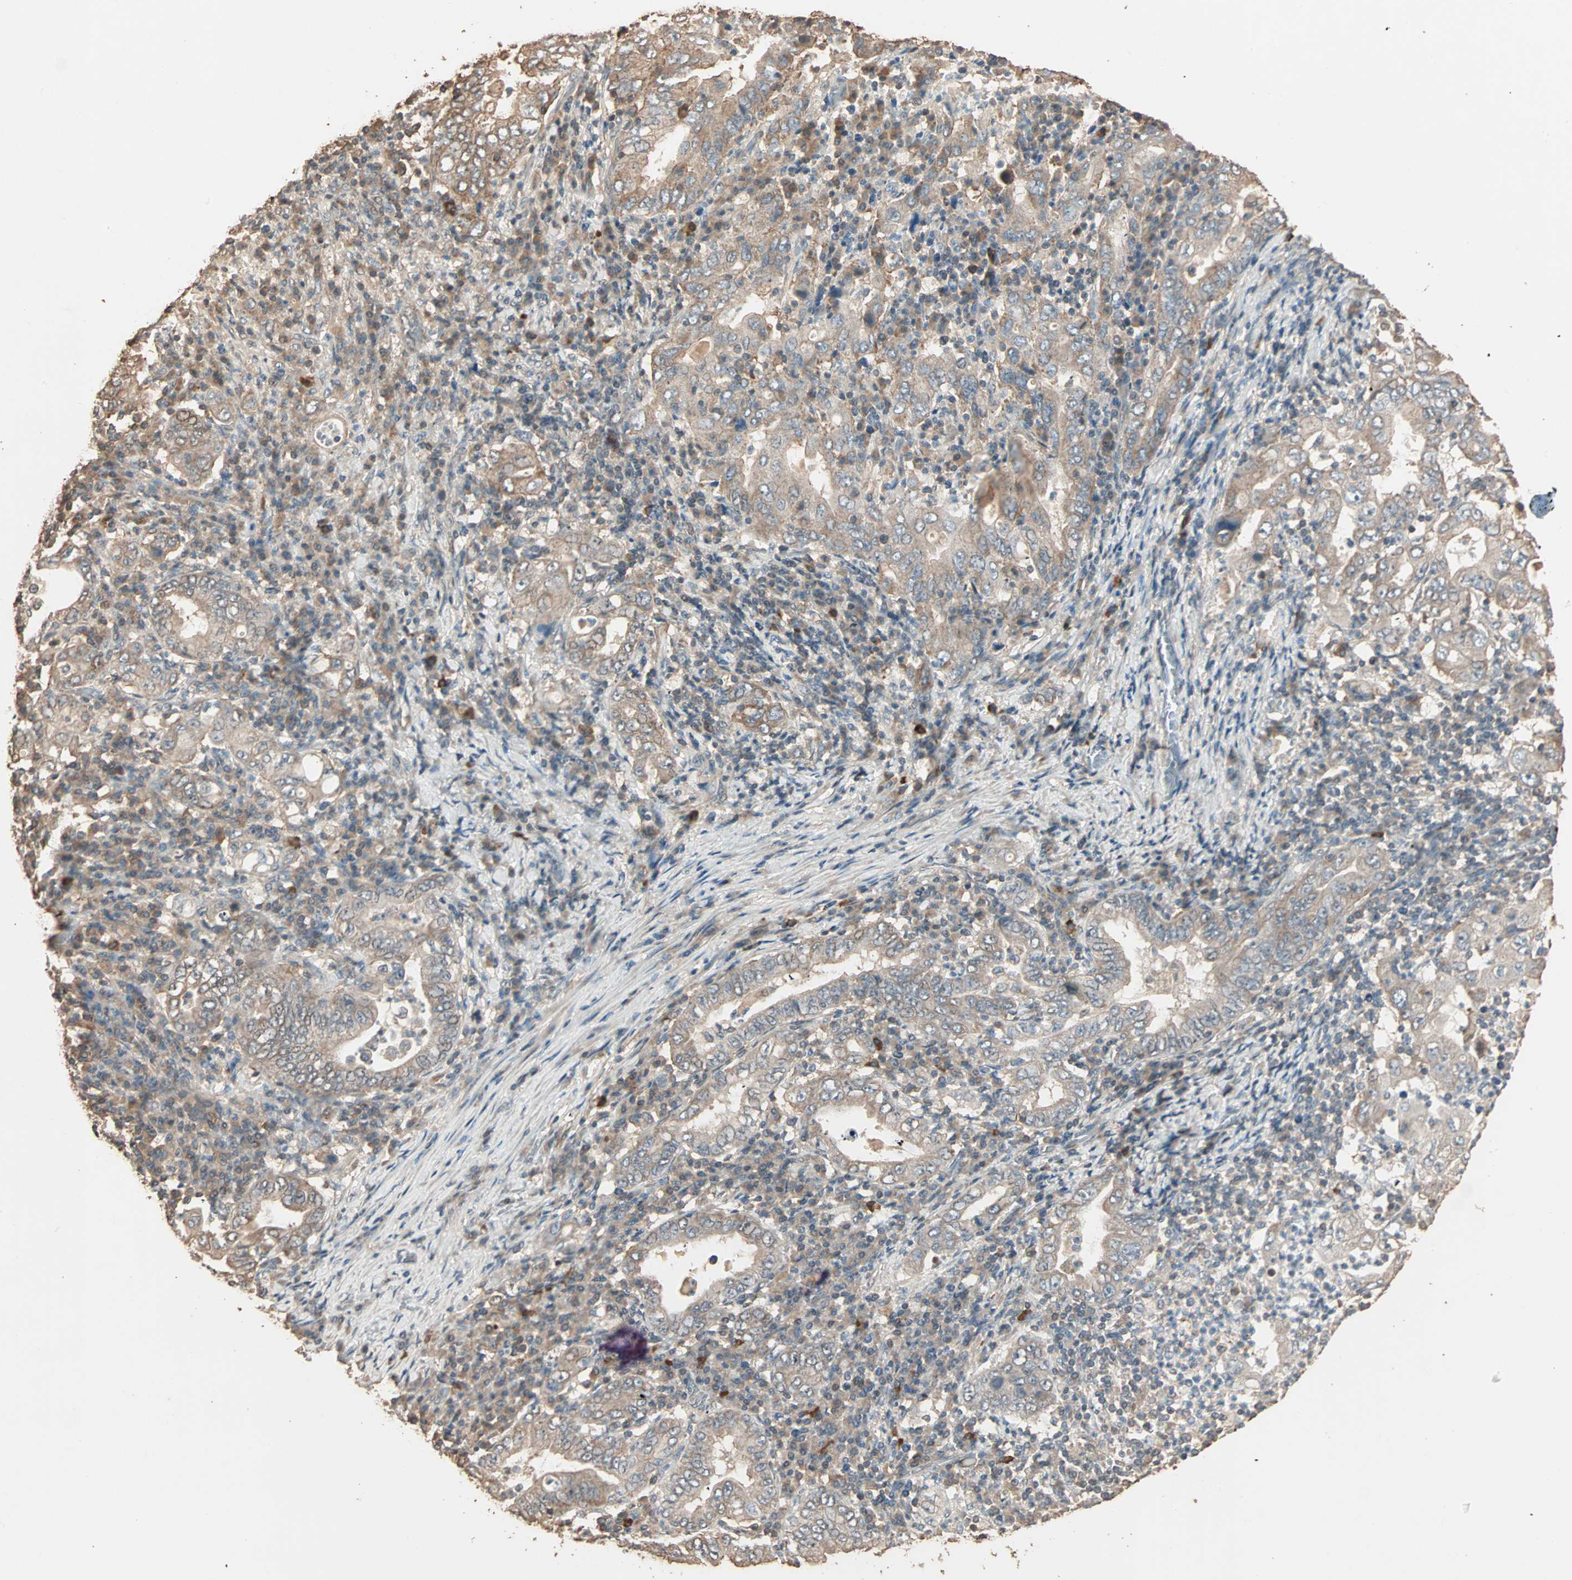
{"staining": {"intensity": "weak", "quantity": ">75%", "location": "cytoplasmic/membranous"}, "tissue": "stomach cancer", "cell_type": "Tumor cells", "image_type": "cancer", "snomed": [{"axis": "morphology", "description": "Normal tissue, NOS"}, {"axis": "morphology", "description": "Adenocarcinoma, NOS"}, {"axis": "topography", "description": "Esophagus"}, {"axis": "topography", "description": "Stomach, upper"}, {"axis": "topography", "description": "Peripheral nerve tissue"}], "caption": "Tumor cells show low levels of weak cytoplasmic/membranous expression in about >75% of cells in adenocarcinoma (stomach).", "gene": "ZBTB33", "patient": {"sex": "male", "age": 62}}